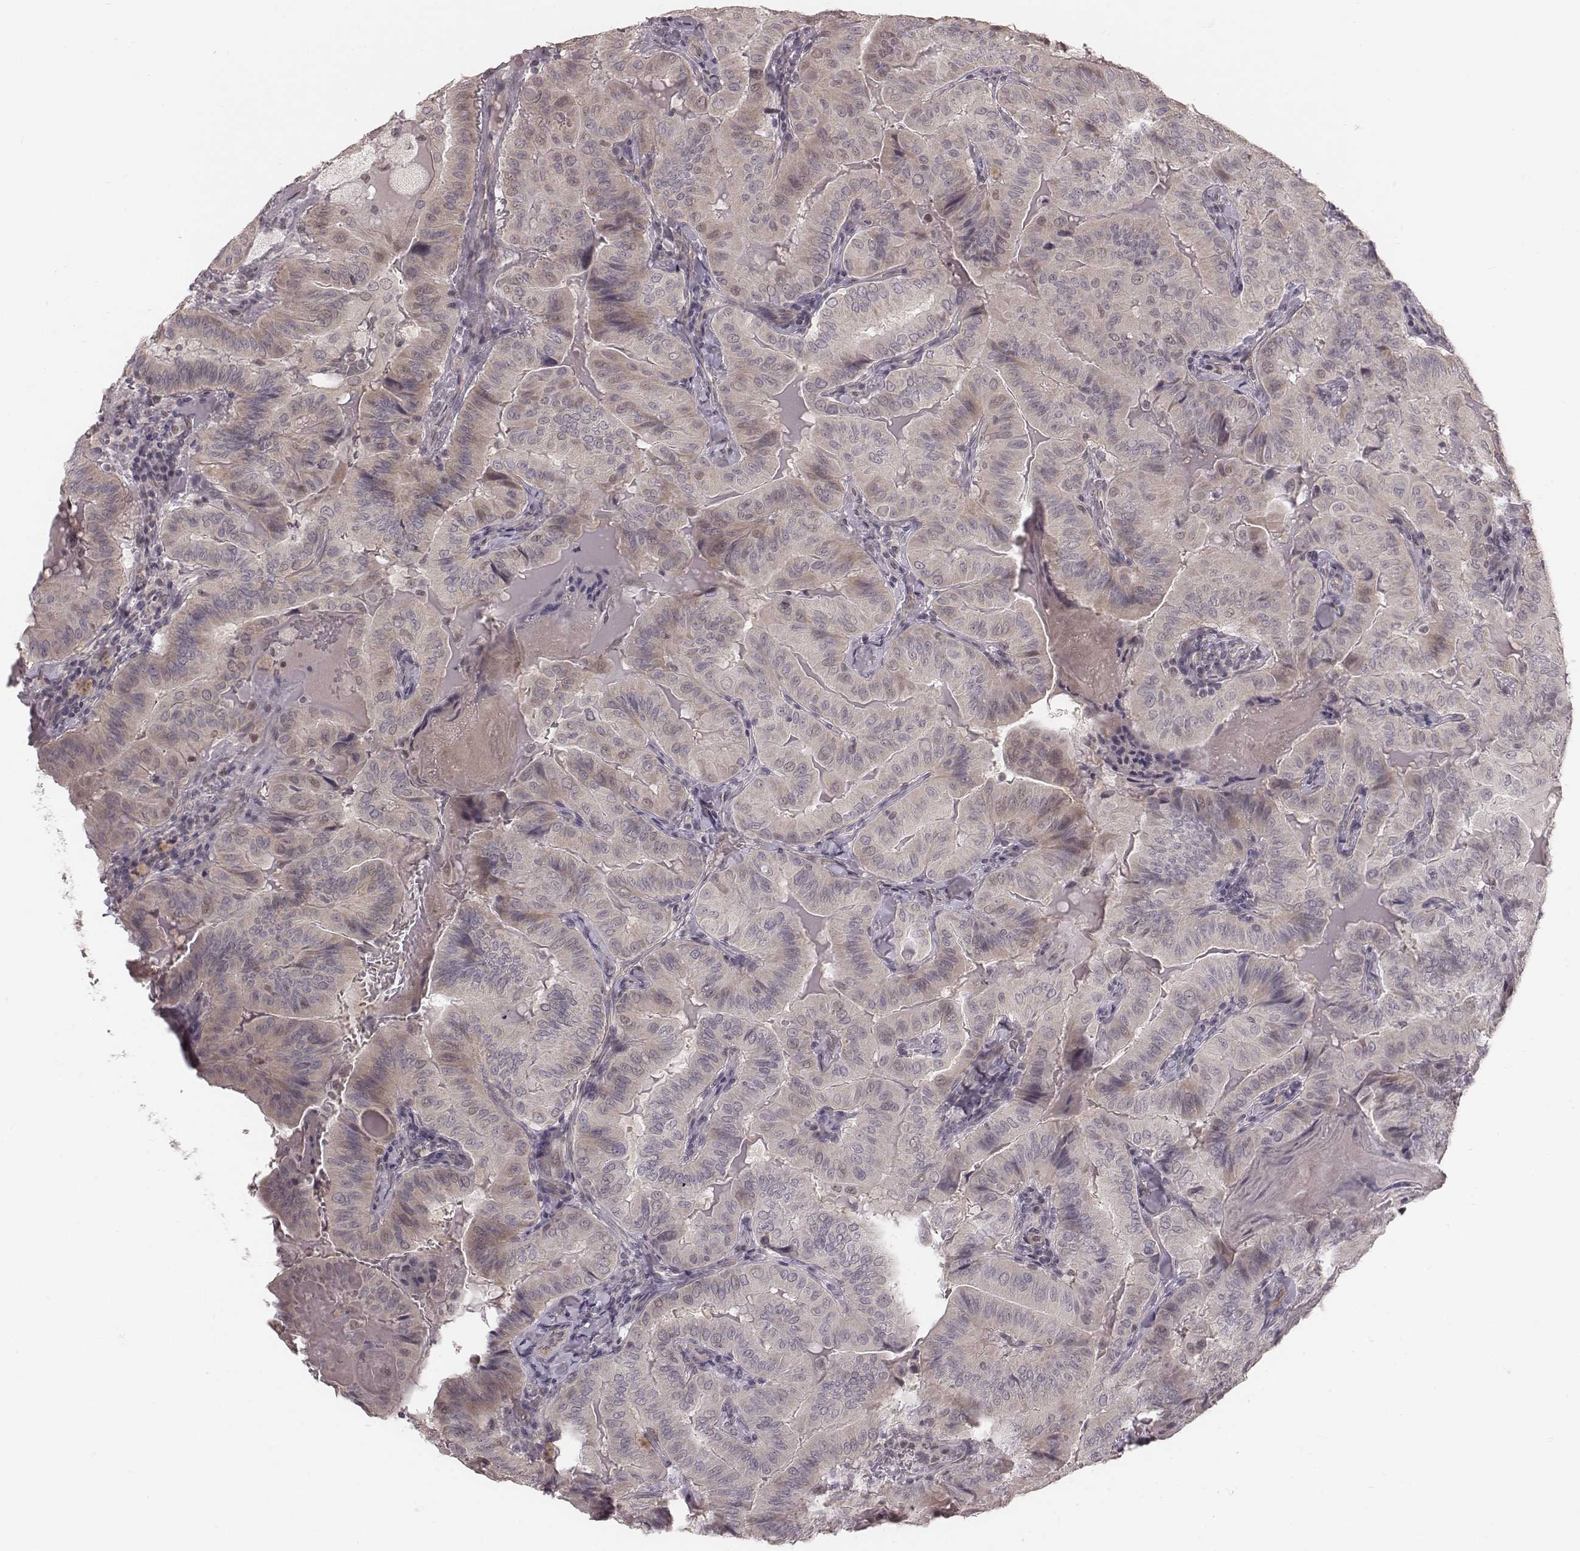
{"staining": {"intensity": "weak", "quantity": "25%-75%", "location": "cytoplasmic/membranous"}, "tissue": "thyroid cancer", "cell_type": "Tumor cells", "image_type": "cancer", "snomed": [{"axis": "morphology", "description": "Papillary adenocarcinoma, NOS"}, {"axis": "topography", "description": "Thyroid gland"}], "caption": "Immunohistochemical staining of thyroid cancer (papillary adenocarcinoma) reveals low levels of weak cytoplasmic/membranous protein expression in approximately 25%-75% of tumor cells. (Stains: DAB in brown, nuclei in blue, Microscopy: brightfield microscopy at high magnification).", "gene": "IQCG", "patient": {"sex": "female", "age": 68}}